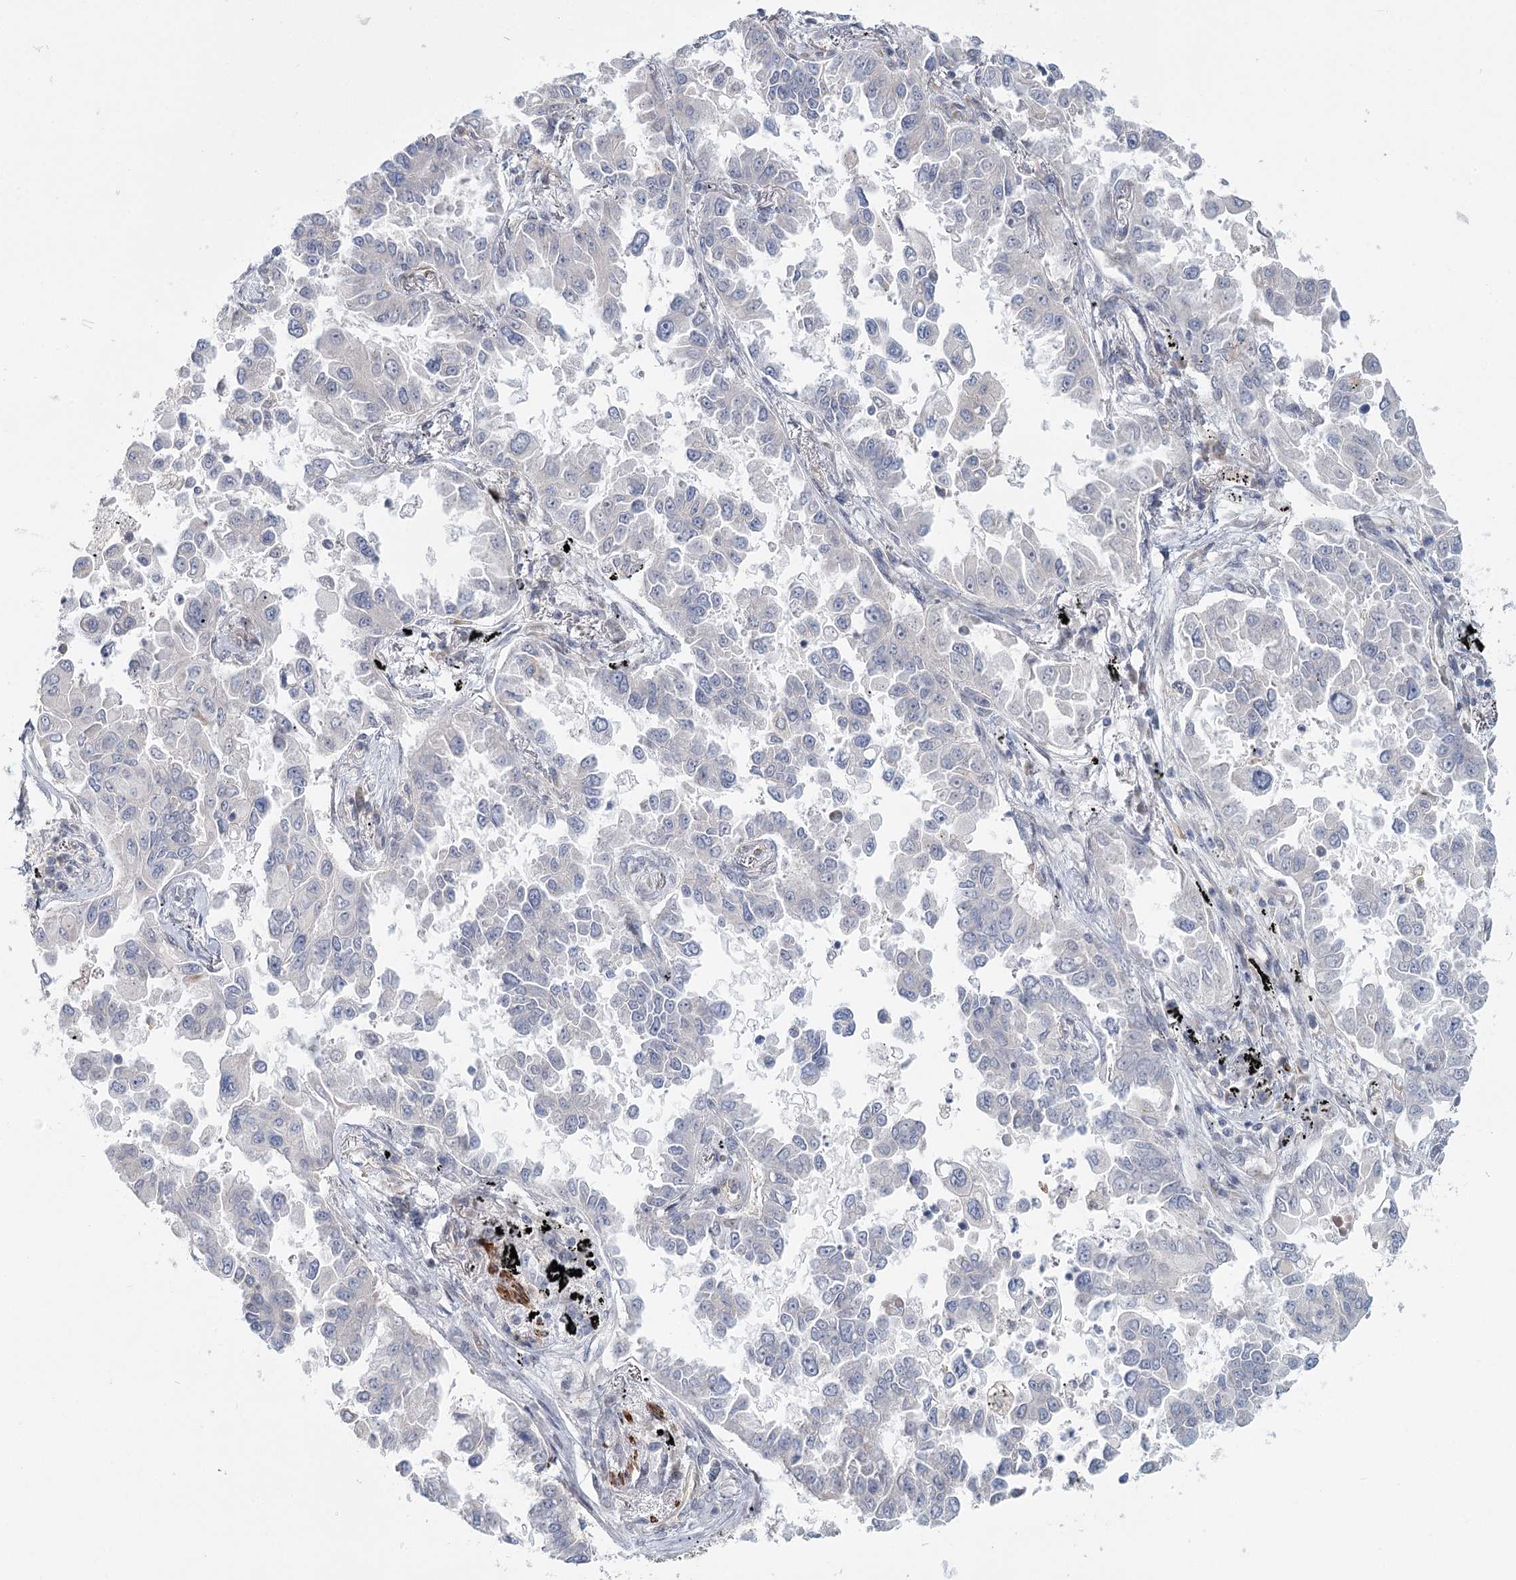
{"staining": {"intensity": "negative", "quantity": "none", "location": "none"}, "tissue": "lung cancer", "cell_type": "Tumor cells", "image_type": "cancer", "snomed": [{"axis": "morphology", "description": "Adenocarcinoma, NOS"}, {"axis": "topography", "description": "Lung"}], "caption": "Immunohistochemistry micrograph of neoplastic tissue: human lung cancer stained with DAB (3,3'-diaminobenzidine) demonstrates no significant protein staining in tumor cells. (Stains: DAB IHC with hematoxylin counter stain, Microscopy: brightfield microscopy at high magnification).", "gene": "USP11", "patient": {"sex": "female", "age": 67}}